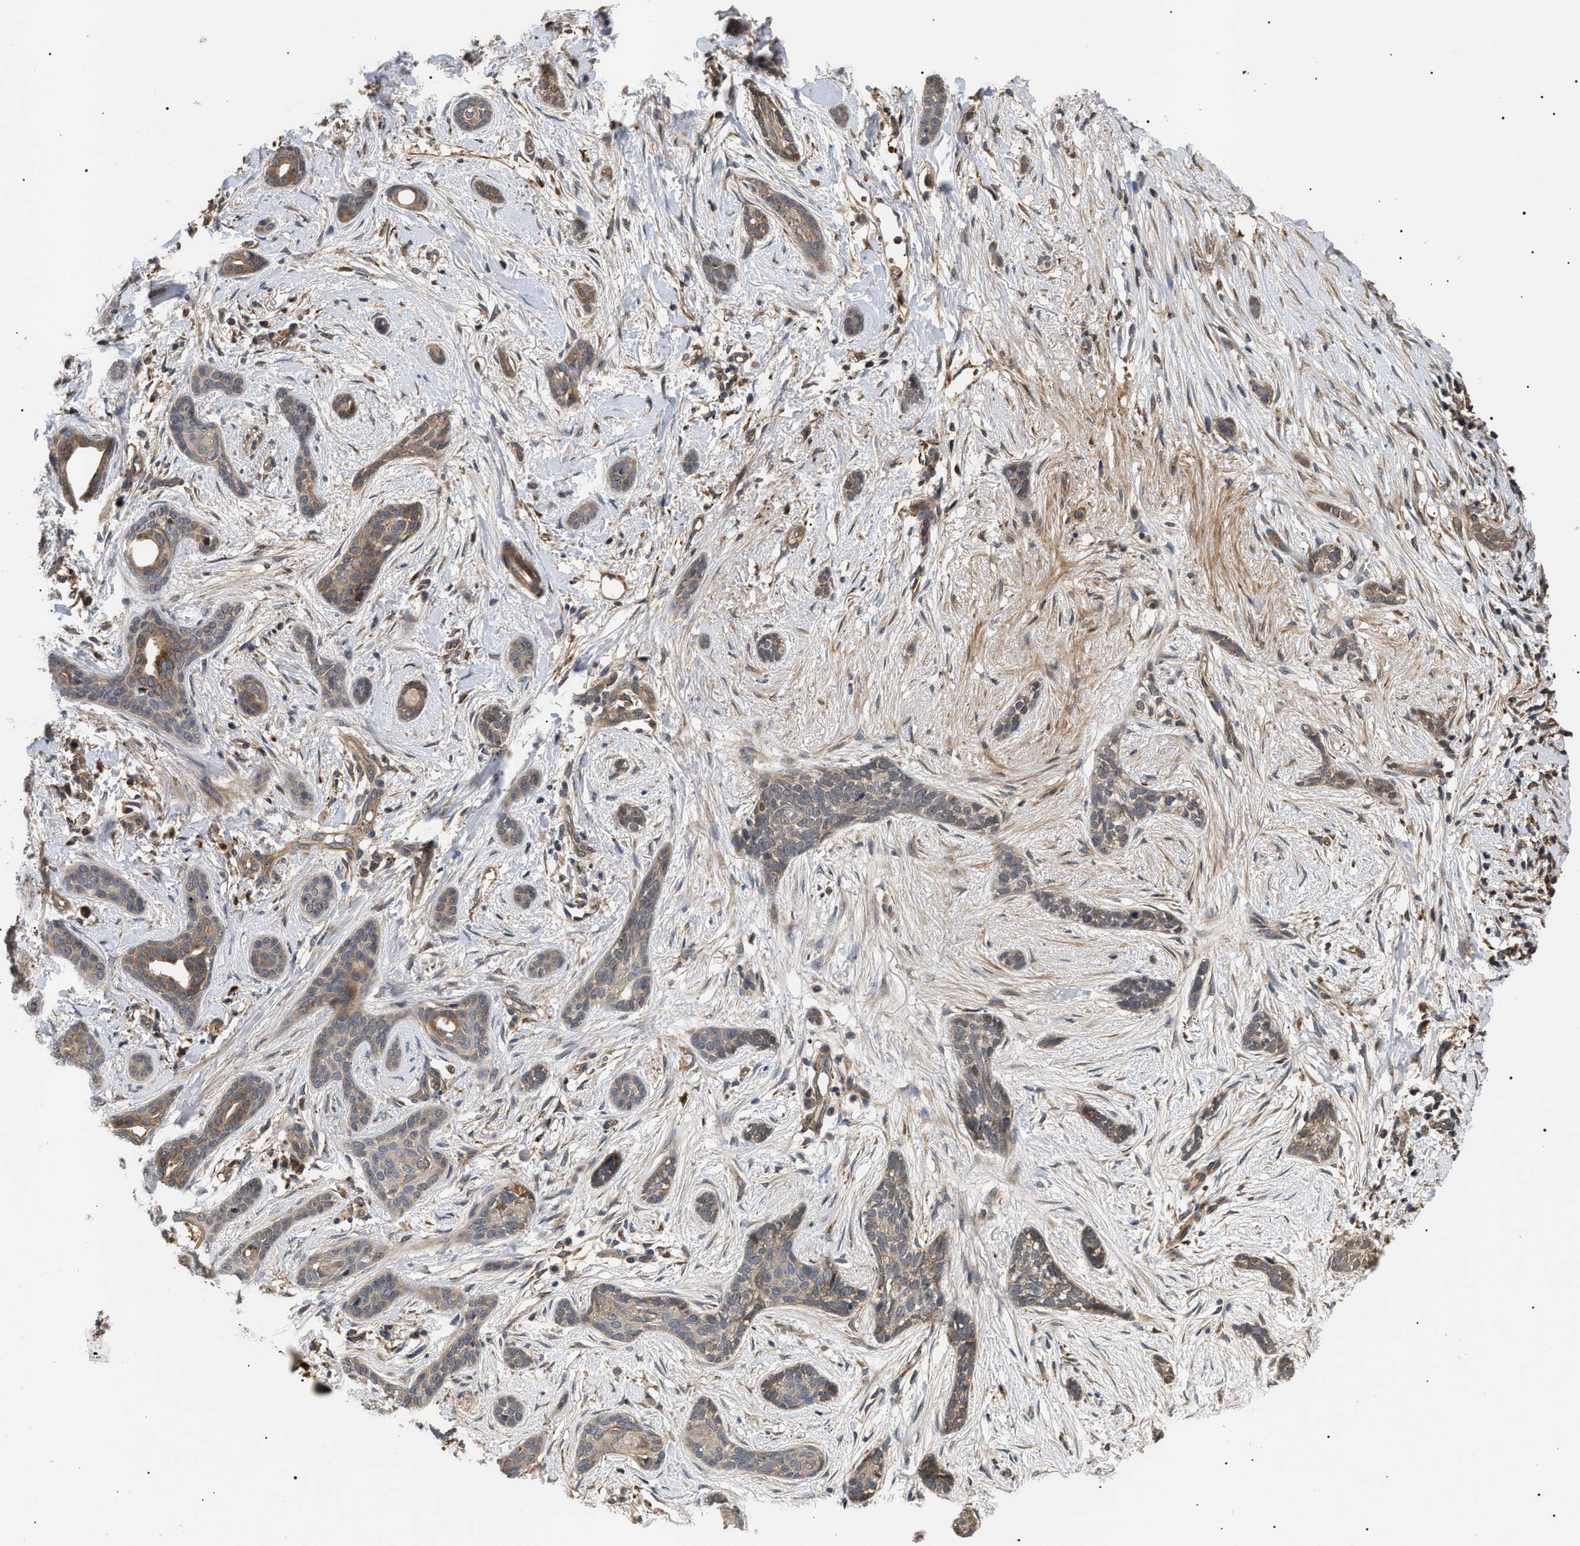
{"staining": {"intensity": "weak", "quantity": ">75%", "location": "cytoplasmic/membranous"}, "tissue": "skin cancer", "cell_type": "Tumor cells", "image_type": "cancer", "snomed": [{"axis": "morphology", "description": "Basal cell carcinoma"}, {"axis": "morphology", "description": "Adnexal tumor, benign"}, {"axis": "topography", "description": "Skin"}], "caption": "Skin cancer (basal cell carcinoma) stained with DAB (3,3'-diaminobenzidine) immunohistochemistry (IHC) shows low levels of weak cytoplasmic/membranous expression in about >75% of tumor cells. (brown staining indicates protein expression, while blue staining denotes nuclei).", "gene": "ASTL", "patient": {"sex": "female", "age": 42}}